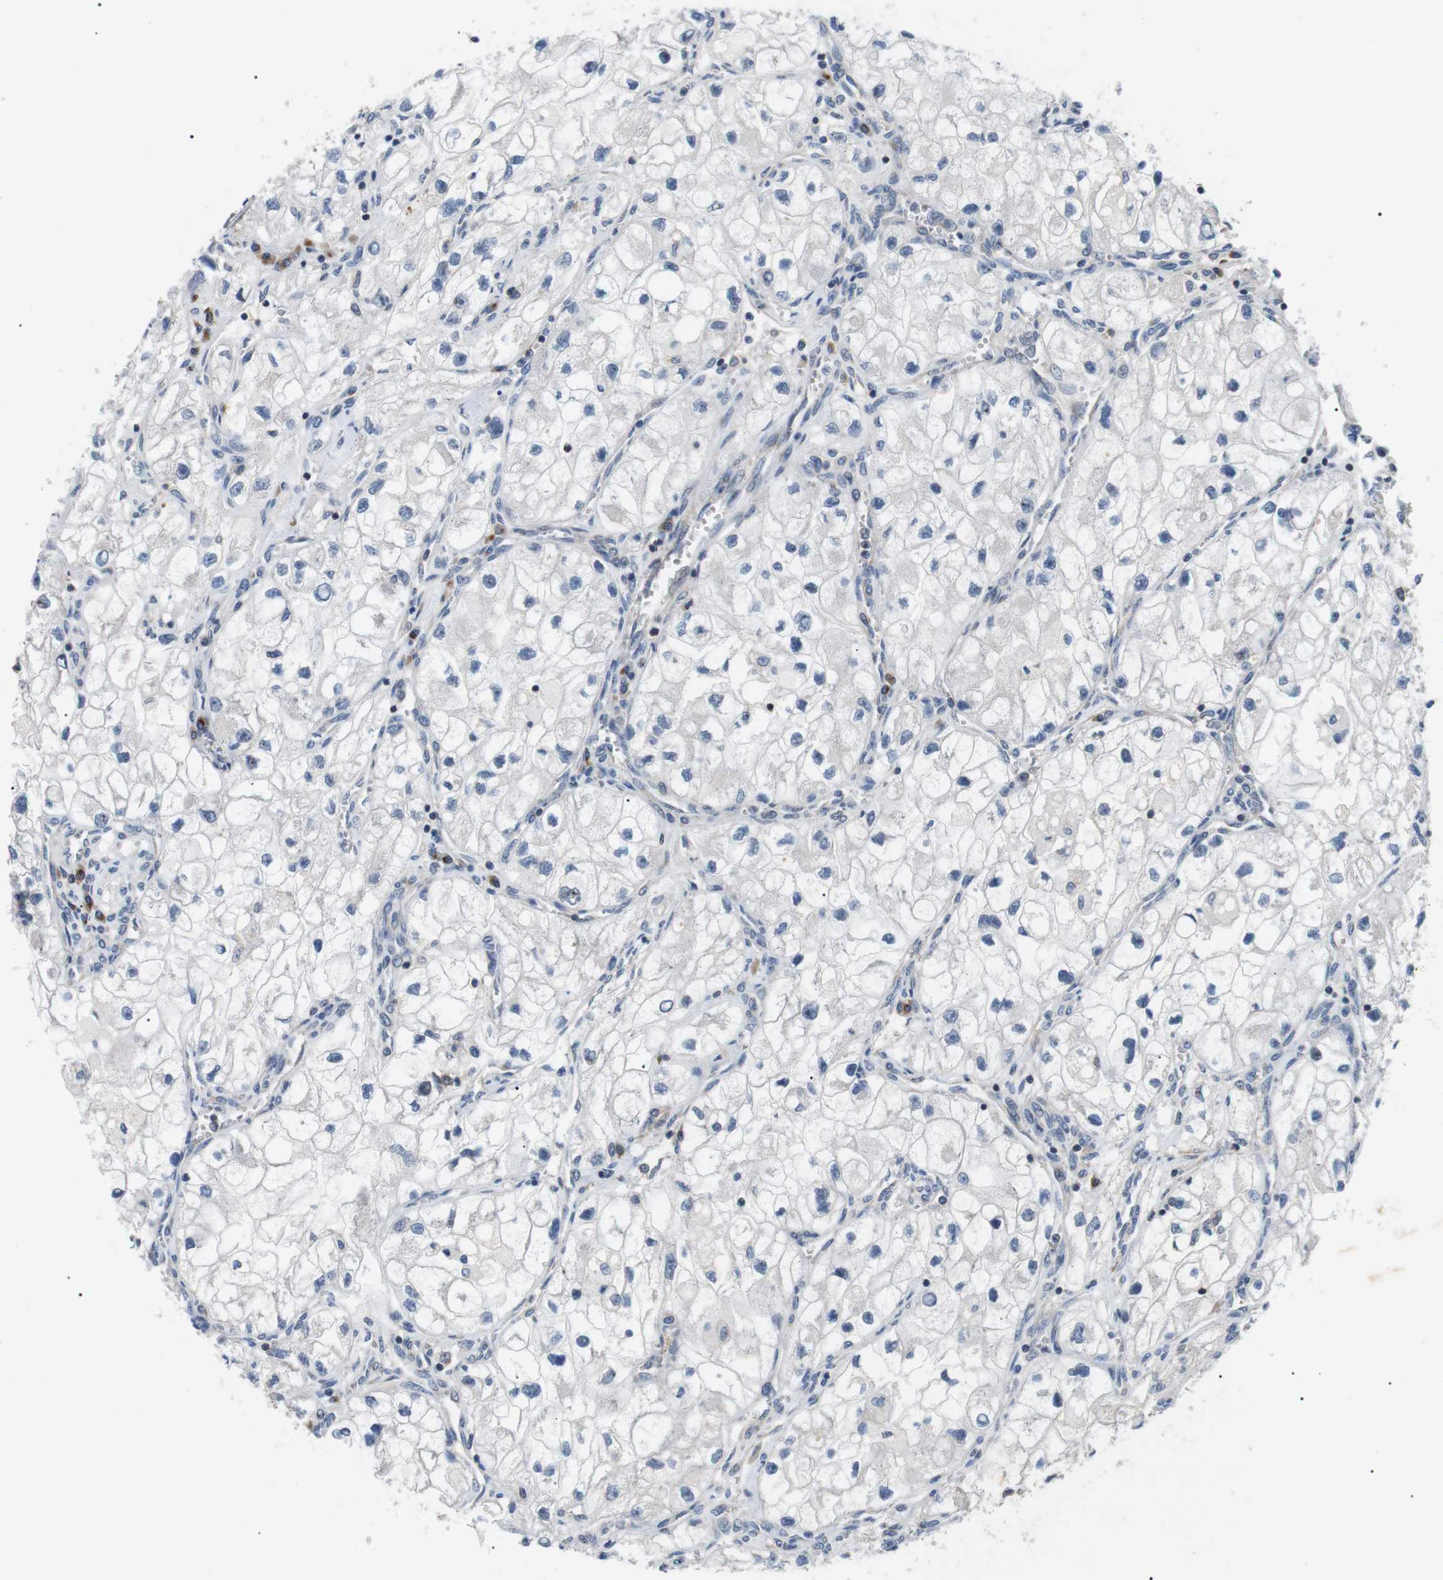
{"staining": {"intensity": "negative", "quantity": "none", "location": "none"}, "tissue": "renal cancer", "cell_type": "Tumor cells", "image_type": "cancer", "snomed": [{"axis": "morphology", "description": "Adenocarcinoma, NOS"}, {"axis": "topography", "description": "Kidney"}], "caption": "There is no significant positivity in tumor cells of adenocarcinoma (renal). (DAB immunohistochemistry with hematoxylin counter stain).", "gene": "DIPK1A", "patient": {"sex": "female", "age": 70}}